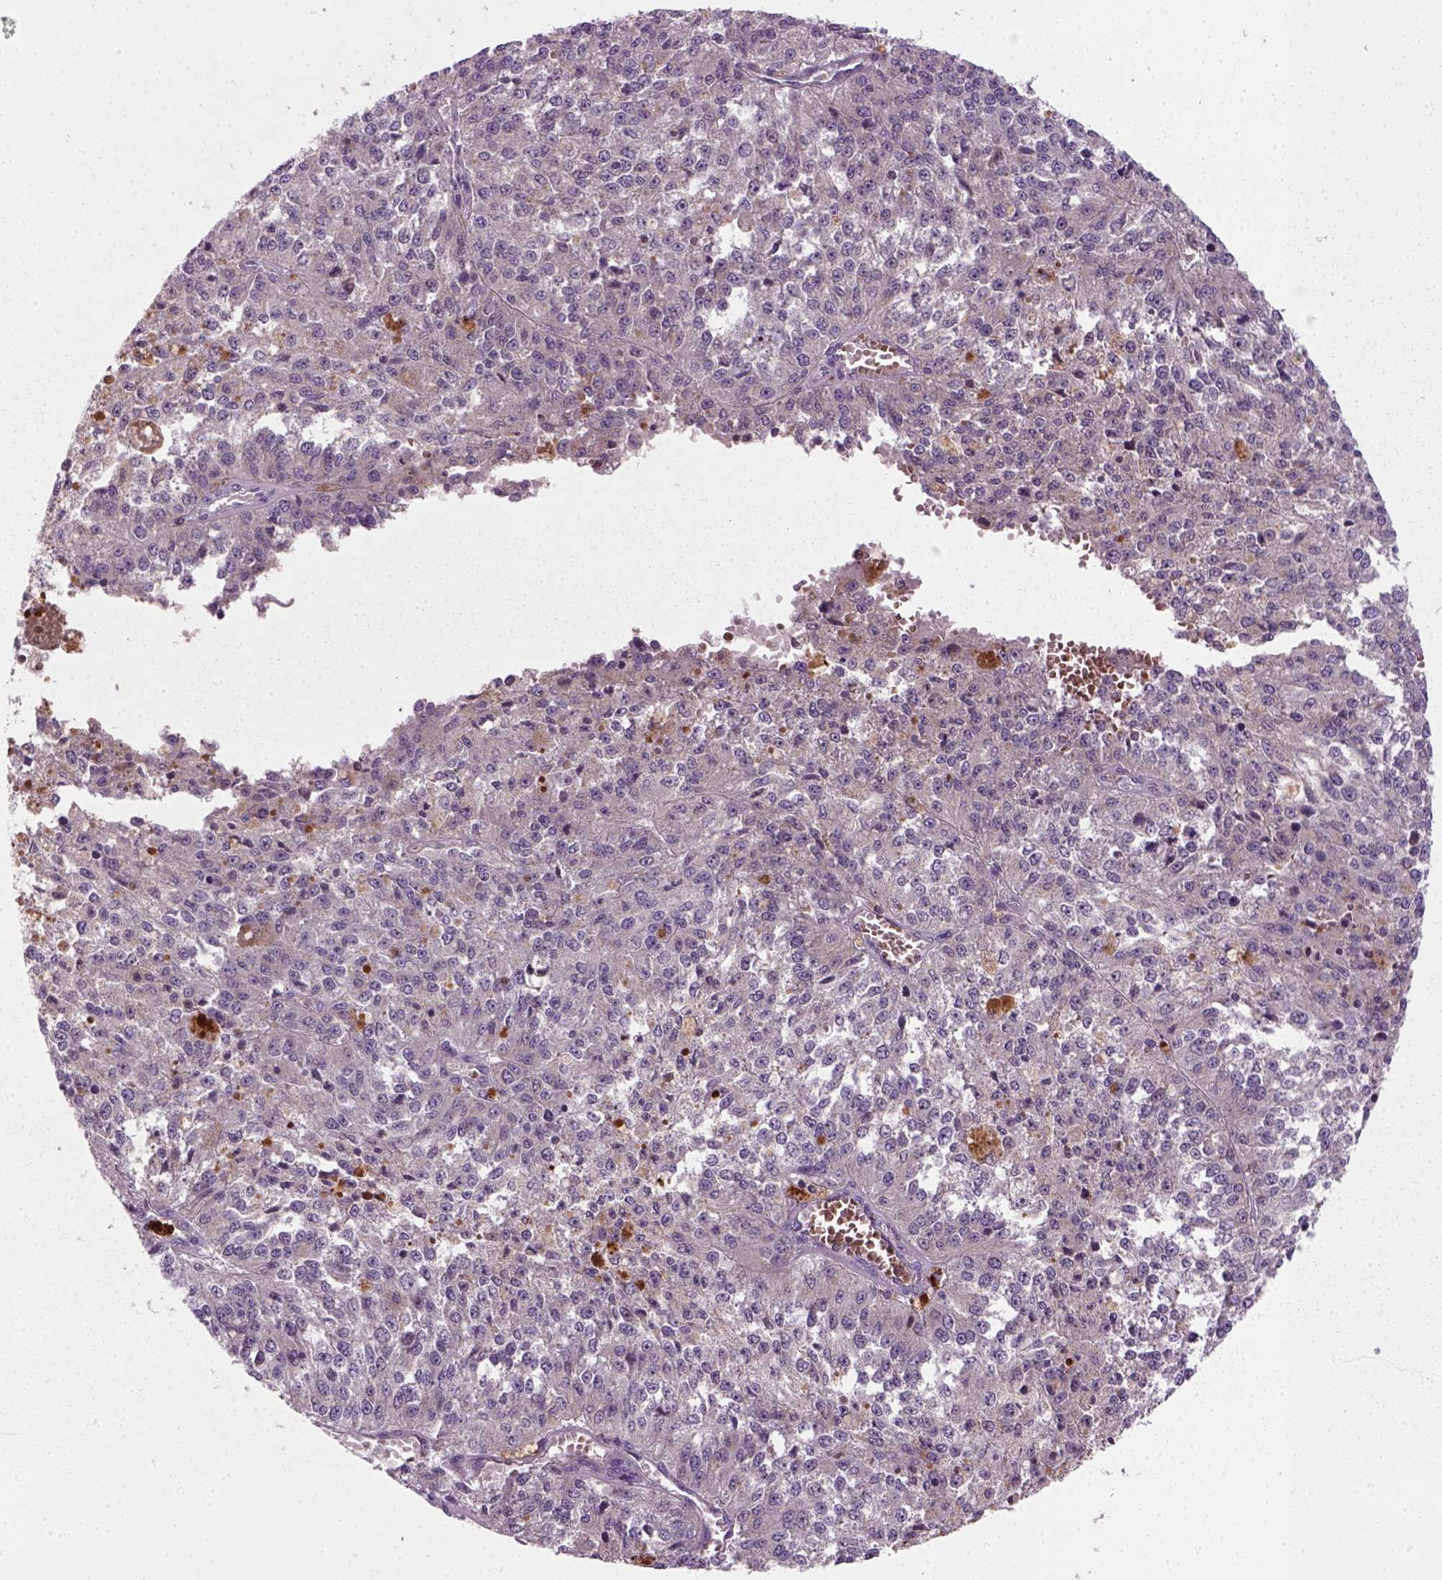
{"staining": {"intensity": "negative", "quantity": "none", "location": "none"}, "tissue": "melanoma", "cell_type": "Tumor cells", "image_type": "cancer", "snomed": [{"axis": "morphology", "description": "Malignant melanoma, Metastatic site"}, {"axis": "topography", "description": "Lymph node"}], "caption": "Immunohistochemical staining of human melanoma demonstrates no significant expression in tumor cells.", "gene": "NUDT16L1", "patient": {"sex": "female", "age": 64}}